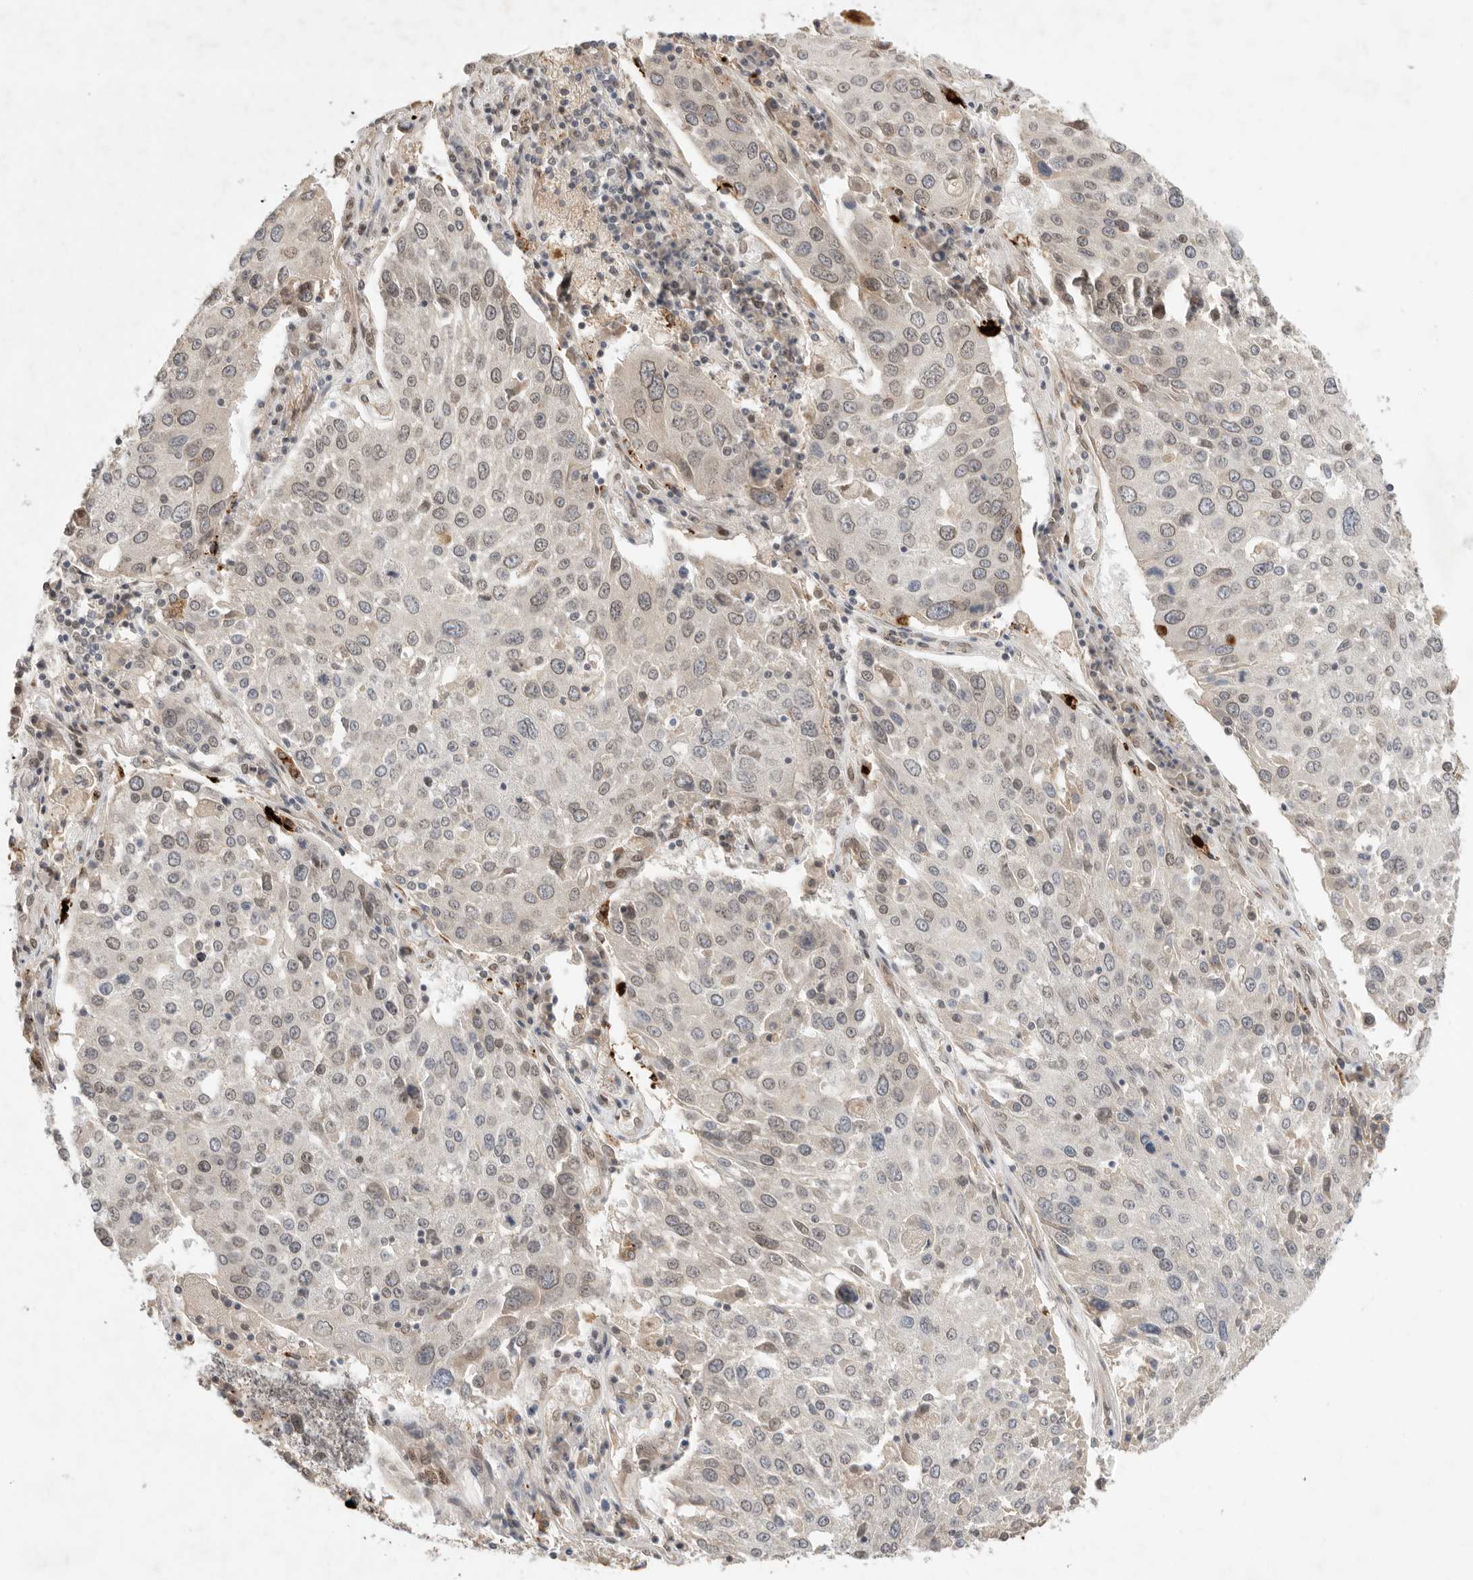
{"staining": {"intensity": "weak", "quantity": "<25%", "location": "nuclear"}, "tissue": "lung cancer", "cell_type": "Tumor cells", "image_type": "cancer", "snomed": [{"axis": "morphology", "description": "Squamous cell carcinoma, NOS"}, {"axis": "topography", "description": "Lung"}], "caption": "There is no significant staining in tumor cells of lung cancer.", "gene": "LEMD3", "patient": {"sex": "male", "age": 65}}